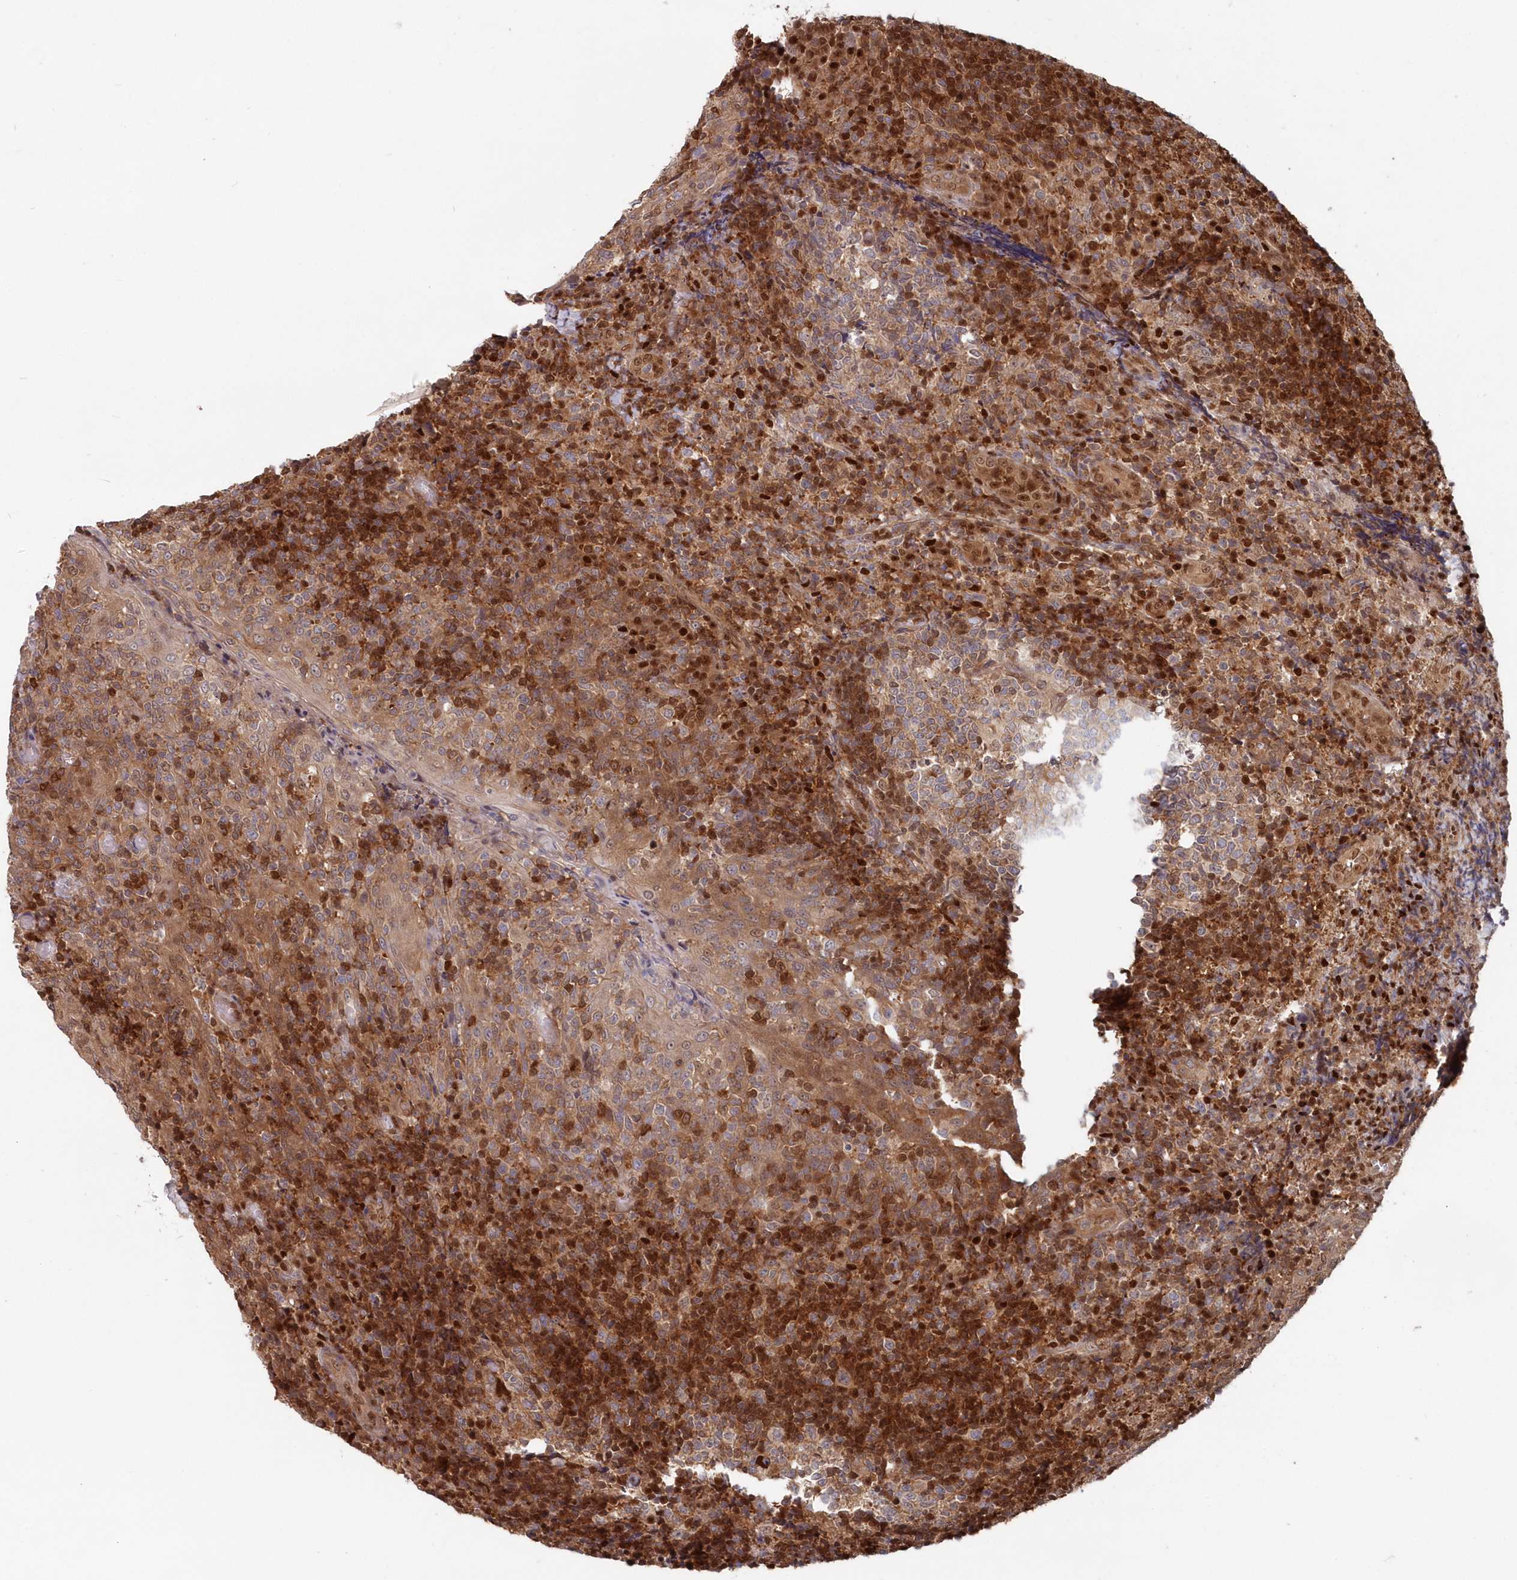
{"staining": {"intensity": "strong", "quantity": "<25%", "location": "nuclear"}, "tissue": "tonsil", "cell_type": "Germinal center cells", "image_type": "normal", "snomed": [{"axis": "morphology", "description": "Normal tissue, NOS"}, {"axis": "topography", "description": "Tonsil"}], "caption": "DAB immunohistochemical staining of benign human tonsil reveals strong nuclear protein expression in about <25% of germinal center cells.", "gene": "ABHD14B", "patient": {"sex": "female", "age": 19}}